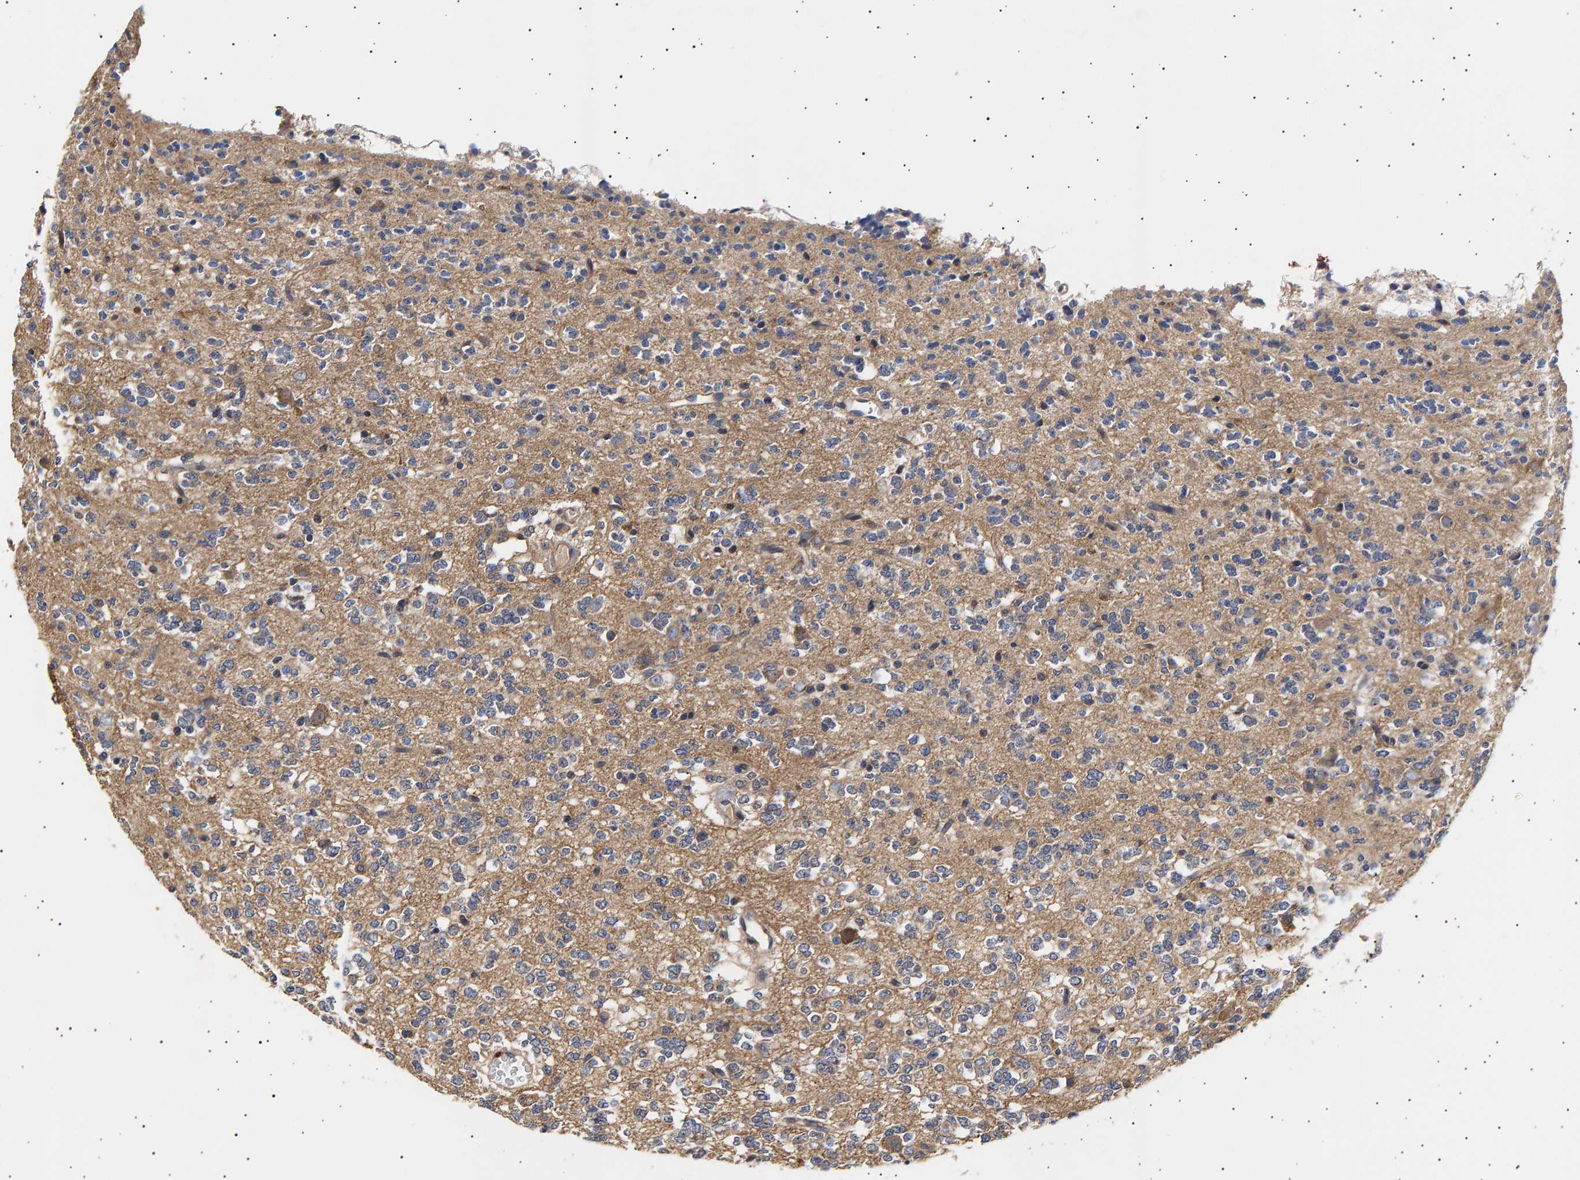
{"staining": {"intensity": "negative", "quantity": "none", "location": "none"}, "tissue": "glioma", "cell_type": "Tumor cells", "image_type": "cancer", "snomed": [{"axis": "morphology", "description": "Glioma, malignant, Low grade"}, {"axis": "topography", "description": "Brain"}], "caption": "Malignant low-grade glioma stained for a protein using immunohistochemistry displays no positivity tumor cells.", "gene": "ANKRD40", "patient": {"sex": "male", "age": 38}}